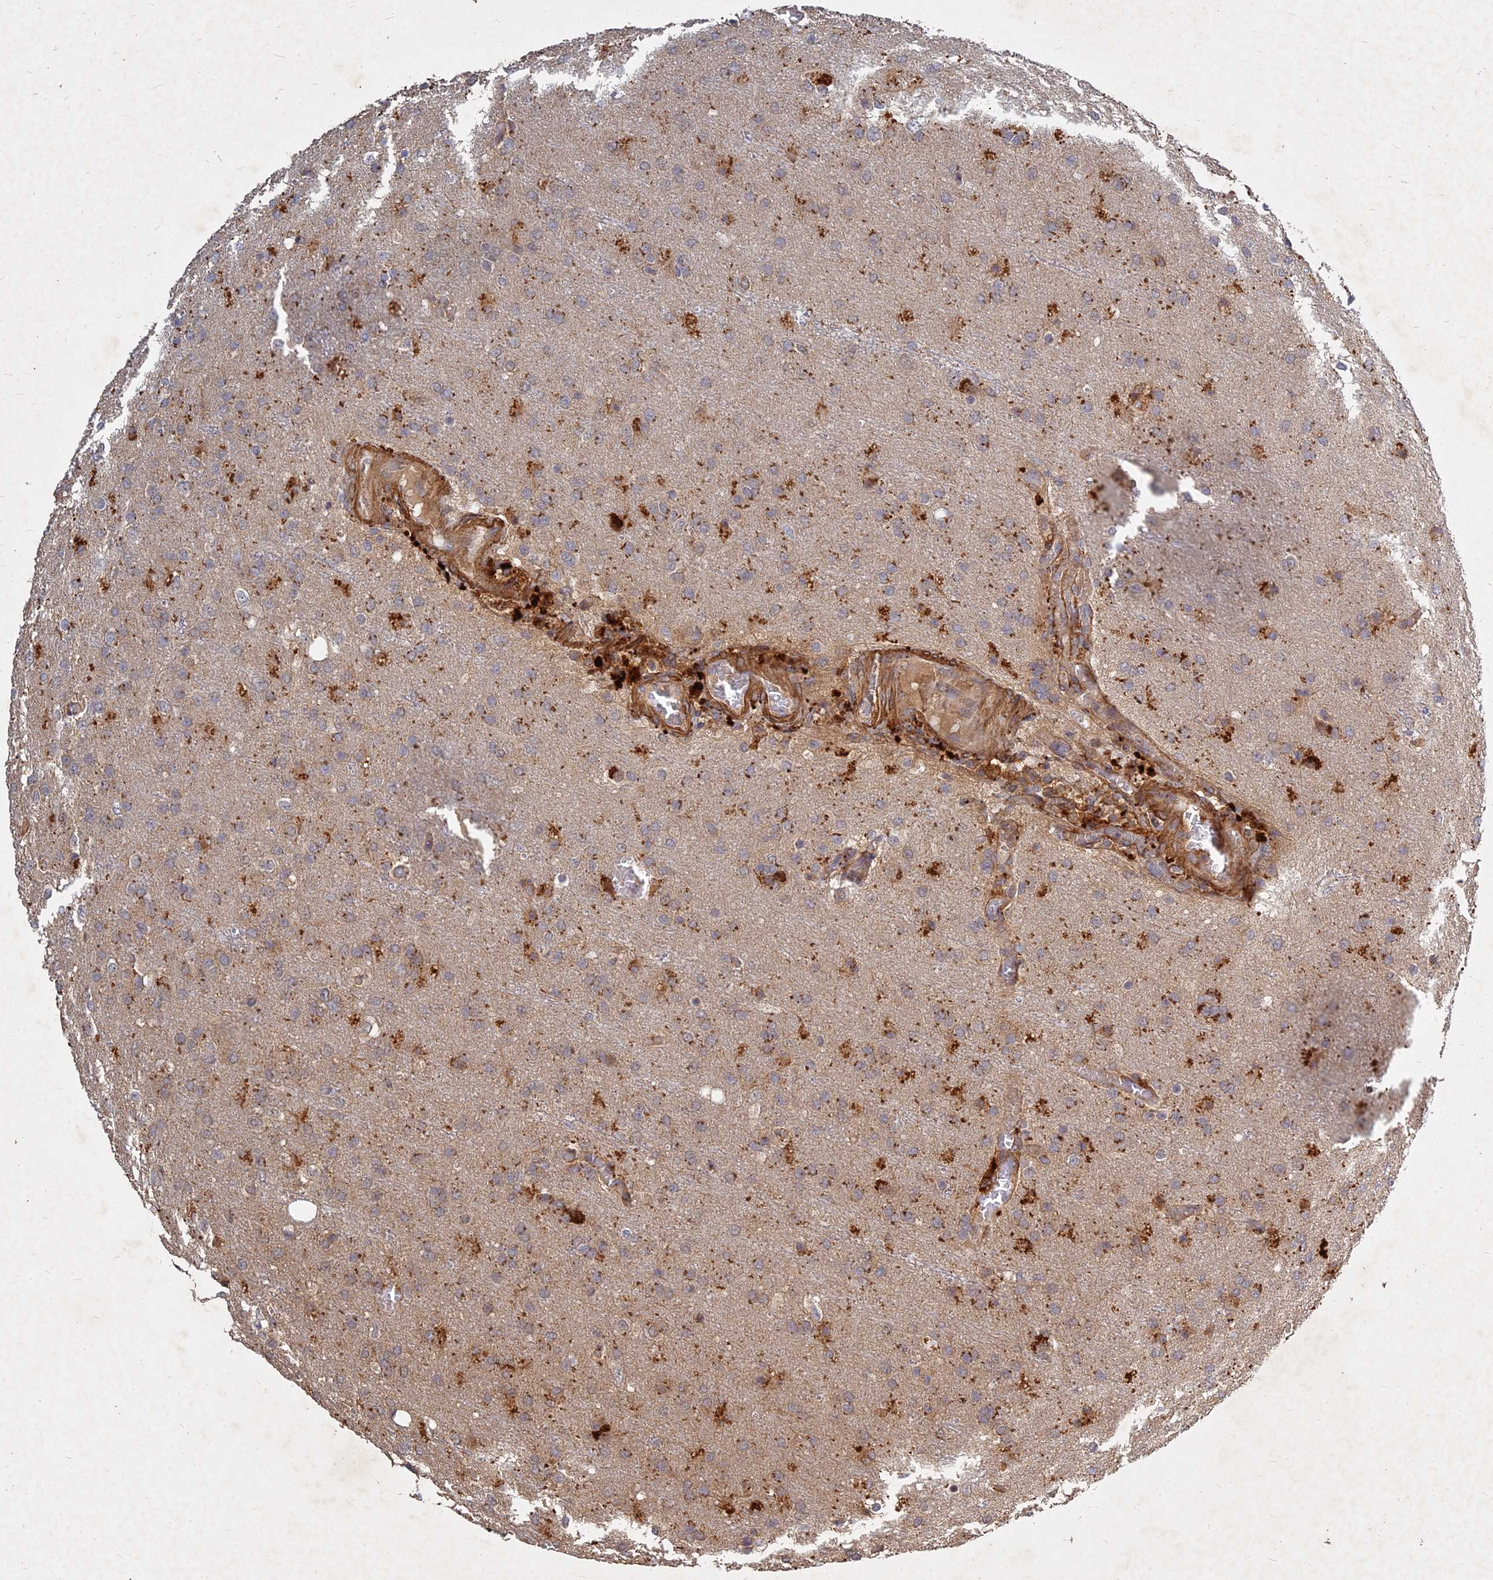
{"staining": {"intensity": "moderate", "quantity": ">75%", "location": "cytoplasmic/membranous"}, "tissue": "glioma", "cell_type": "Tumor cells", "image_type": "cancer", "snomed": [{"axis": "morphology", "description": "Glioma, malignant, High grade"}, {"axis": "topography", "description": "Brain"}], "caption": "Immunohistochemical staining of human malignant high-grade glioma reveals medium levels of moderate cytoplasmic/membranous protein positivity in approximately >75% of tumor cells.", "gene": "UBE2W", "patient": {"sex": "female", "age": 74}}